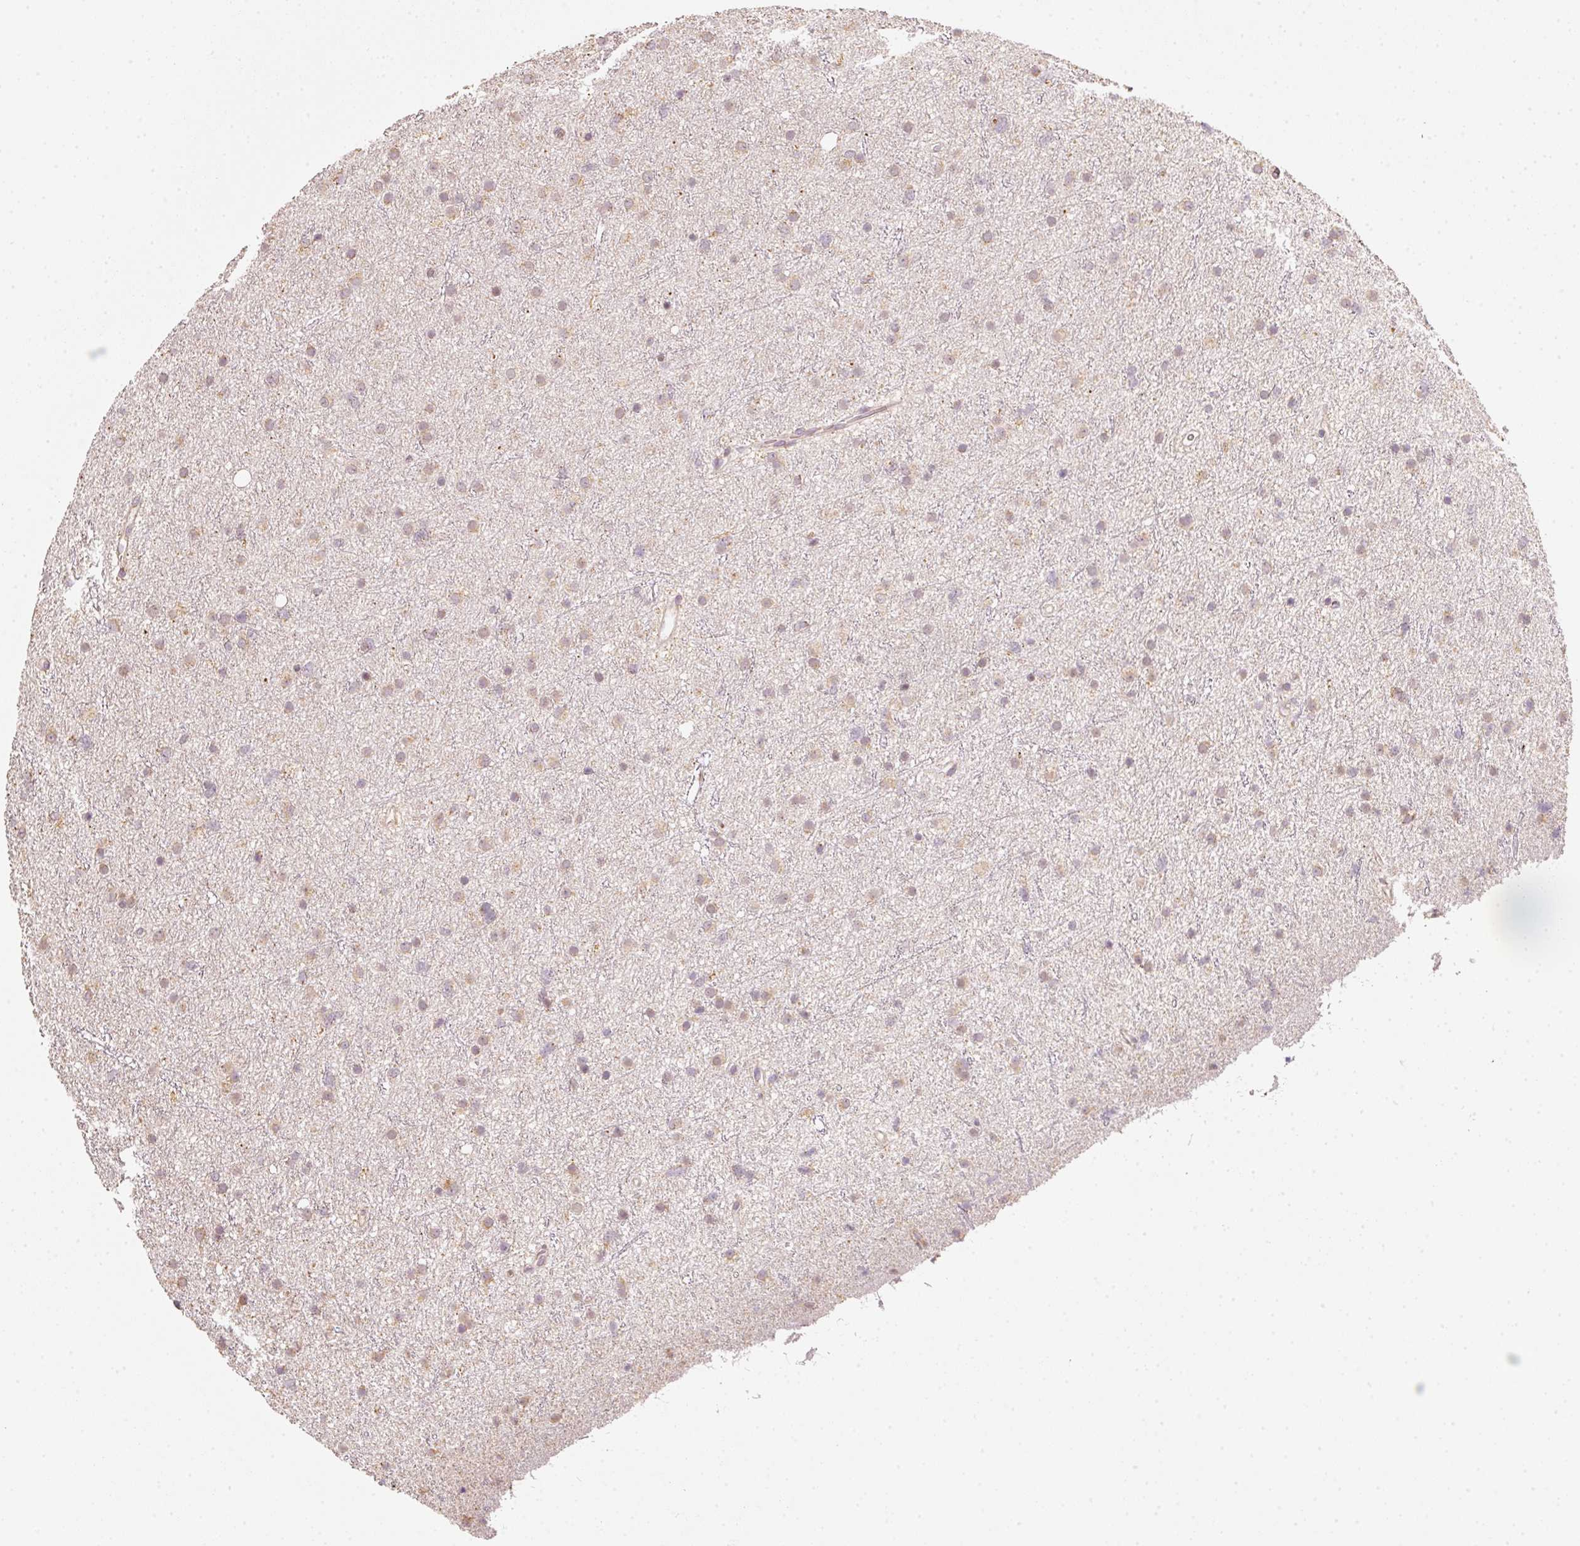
{"staining": {"intensity": "weak", "quantity": ">75%", "location": "cytoplasmic/membranous"}, "tissue": "glioma", "cell_type": "Tumor cells", "image_type": "cancer", "snomed": [{"axis": "morphology", "description": "Glioma, malignant, Low grade"}, {"axis": "topography", "description": "Cerebral cortex"}], "caption": "This is an image of immunohistochemistry (IHC) staining of glioma, which shows weak expression in the cytoplasmic/membranous of tumor cells.", "gene": "RAB35", "patient": {"sex": "female", "age": 39}}